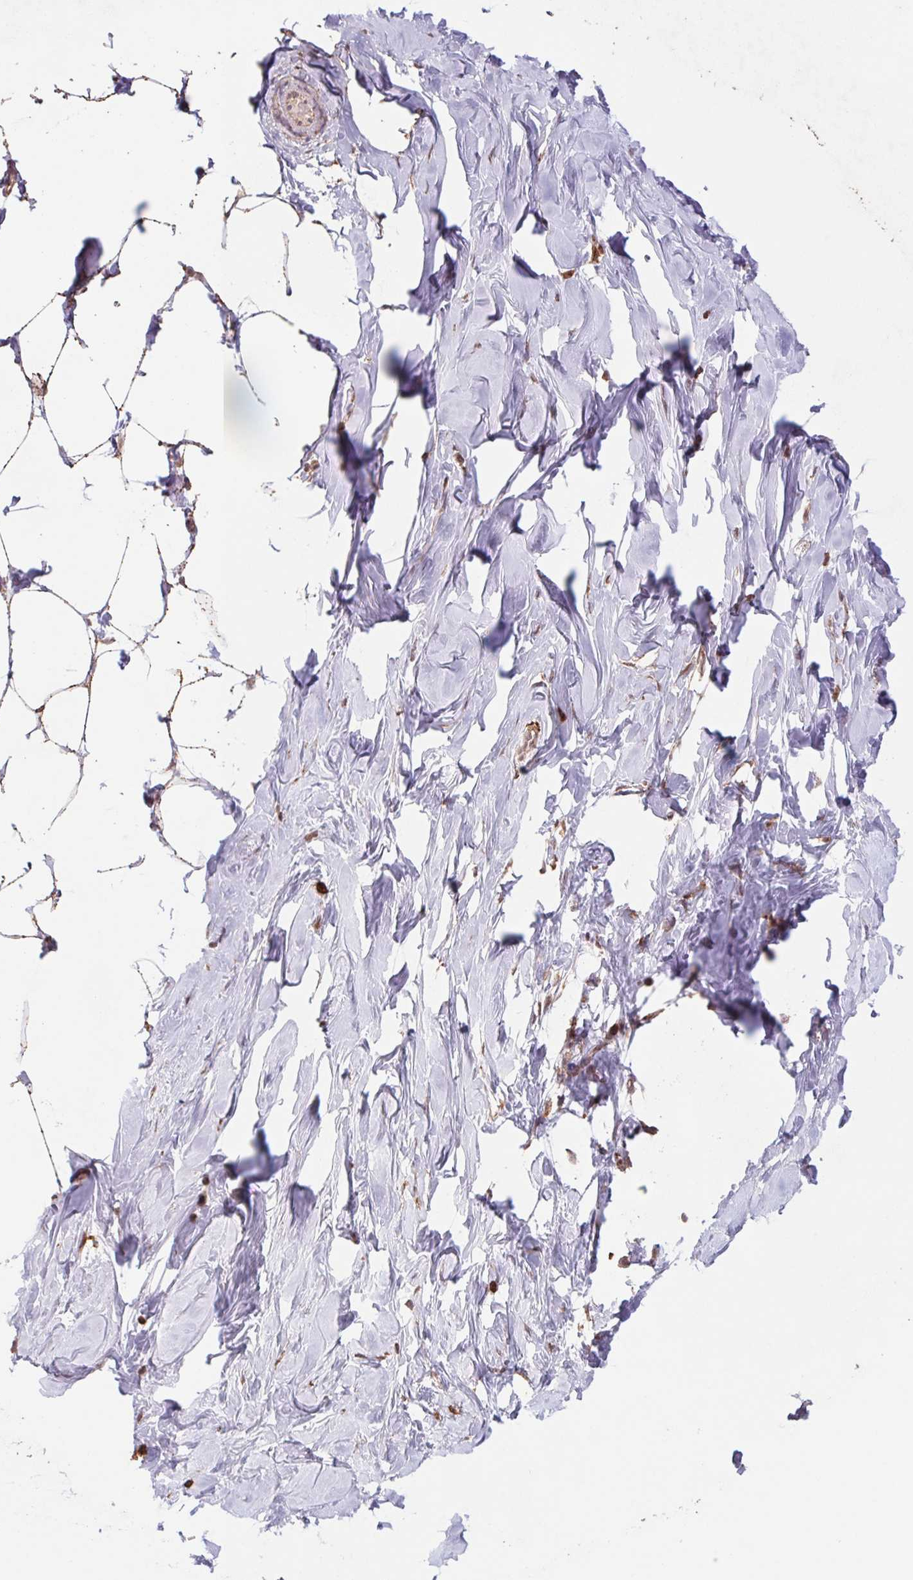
{"staining": {"intensity": "moderate", "quantity": "25%-75%", "location": "cytoplasmic/membranous"}, "tissue": "breast", "cell_type": "Adipocytes", "image_type": "normal", "snomed": [{"axis": "morphology", "description": "Normal tissue, NOS"}, {"axis": "topography", "description": "Breast"}], "caption": "IHC (DAB (3,3'-diaminobenzidine)) staining of normal human breast reveals moderate cytoplasmic/membranous protein expression in about 25%-75% of adipocytes.", "gene": "URM1", "patient": {"sex": "female", "age": 27}}